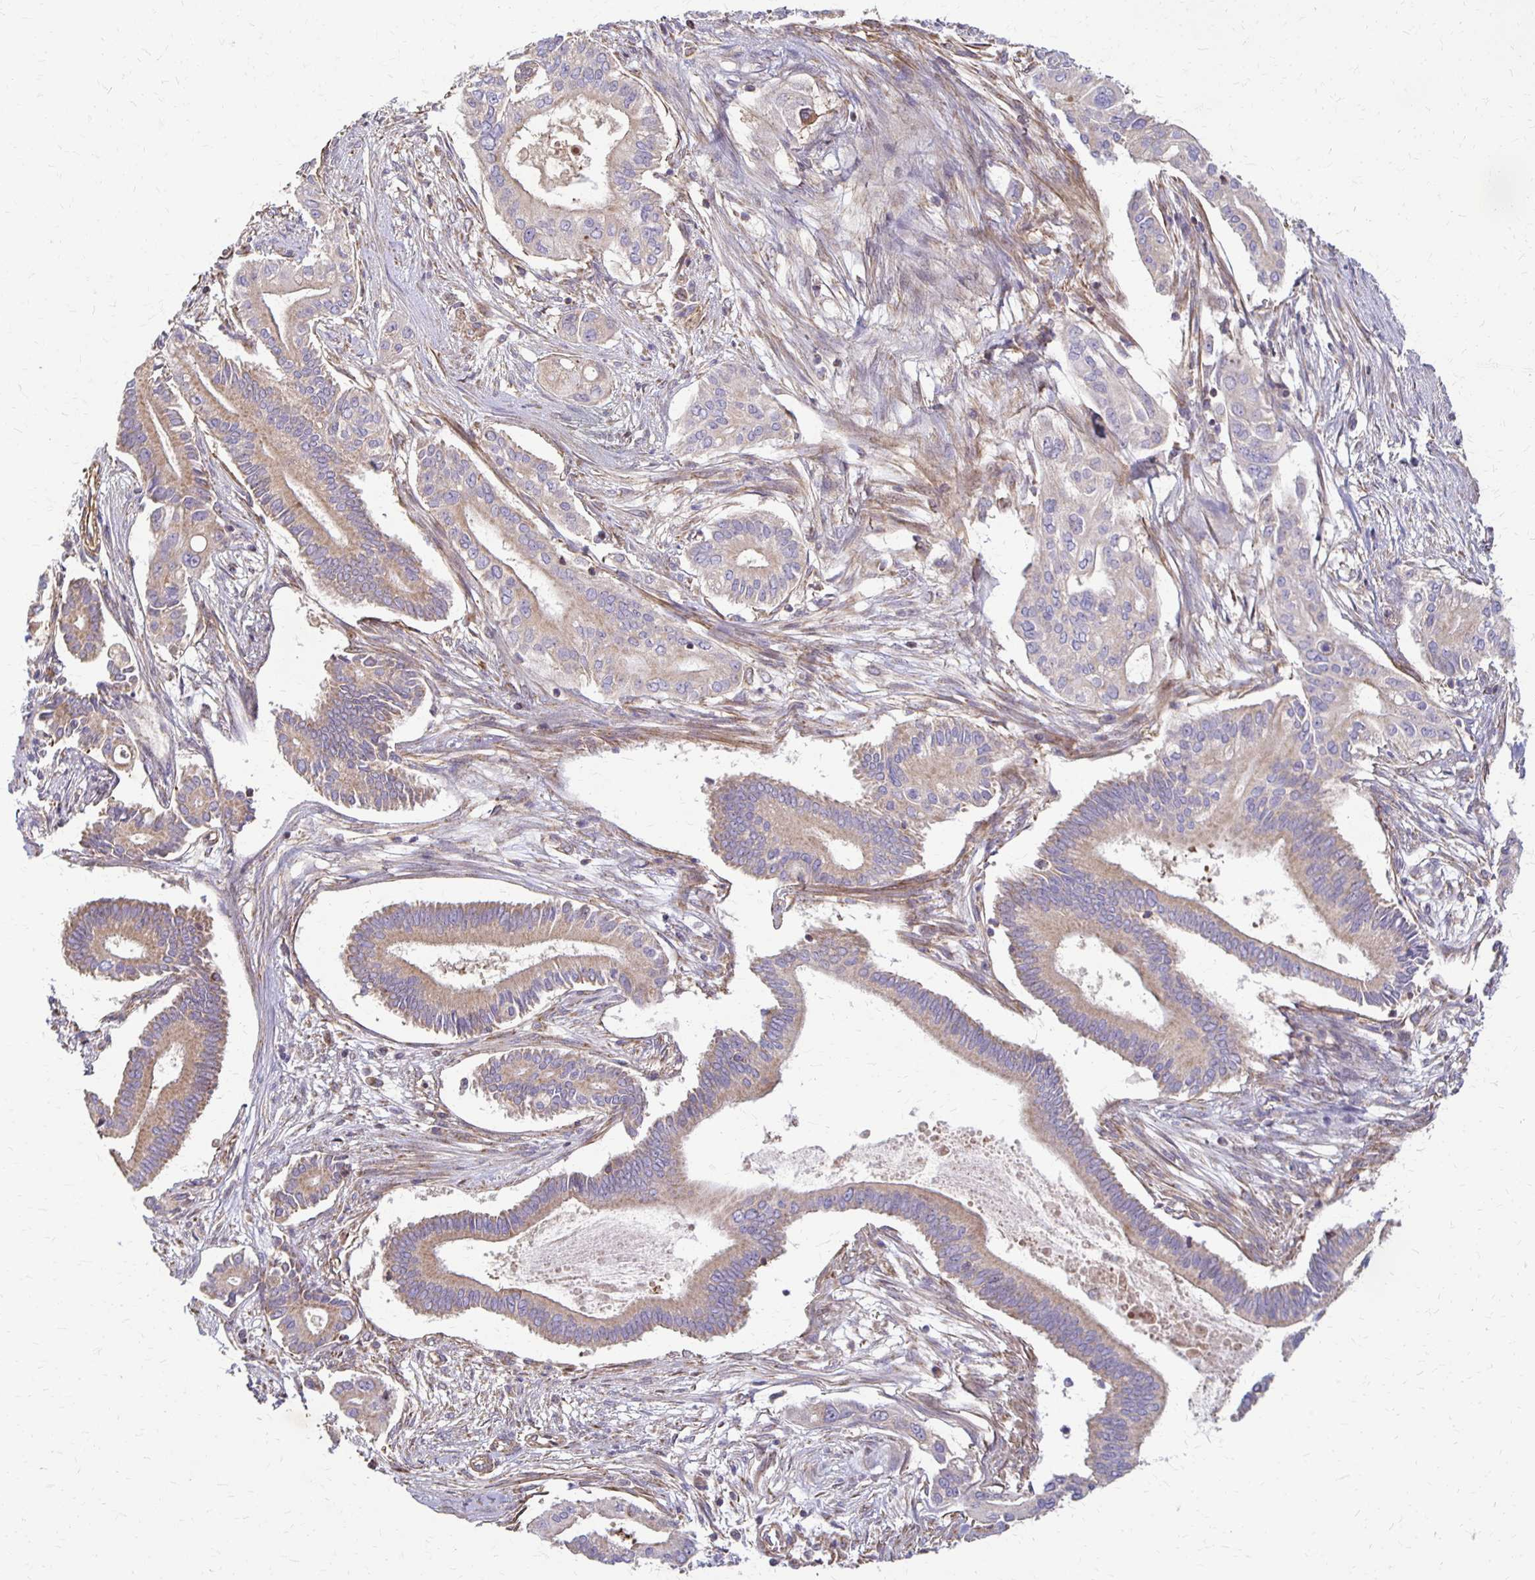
{"staining": {"intensity": "weak", "quantity": ">75%", "location": "cytoplasmic/membranous"}, "tissue": "pancreatic cancer", "cell_type": "Tumor cells", "image_type": "cancer", "snomed": [{"axis": "morphology", "description": "Adenocarcinoma, NOS"}, {"axis": "topography", "description": "Pancreas"}], "caption": "Brown immunohistochemical staining in human pancreatic cancer (adenocarcinoma) displays weak cytoplasmic/membranous staining in approximately >75% of tumor cells. Ihc stains the protein in brown and the nuclei are stained blue.", "gene": "EIF4EBP2", "patient": {"sex": "female", "age": 68}}